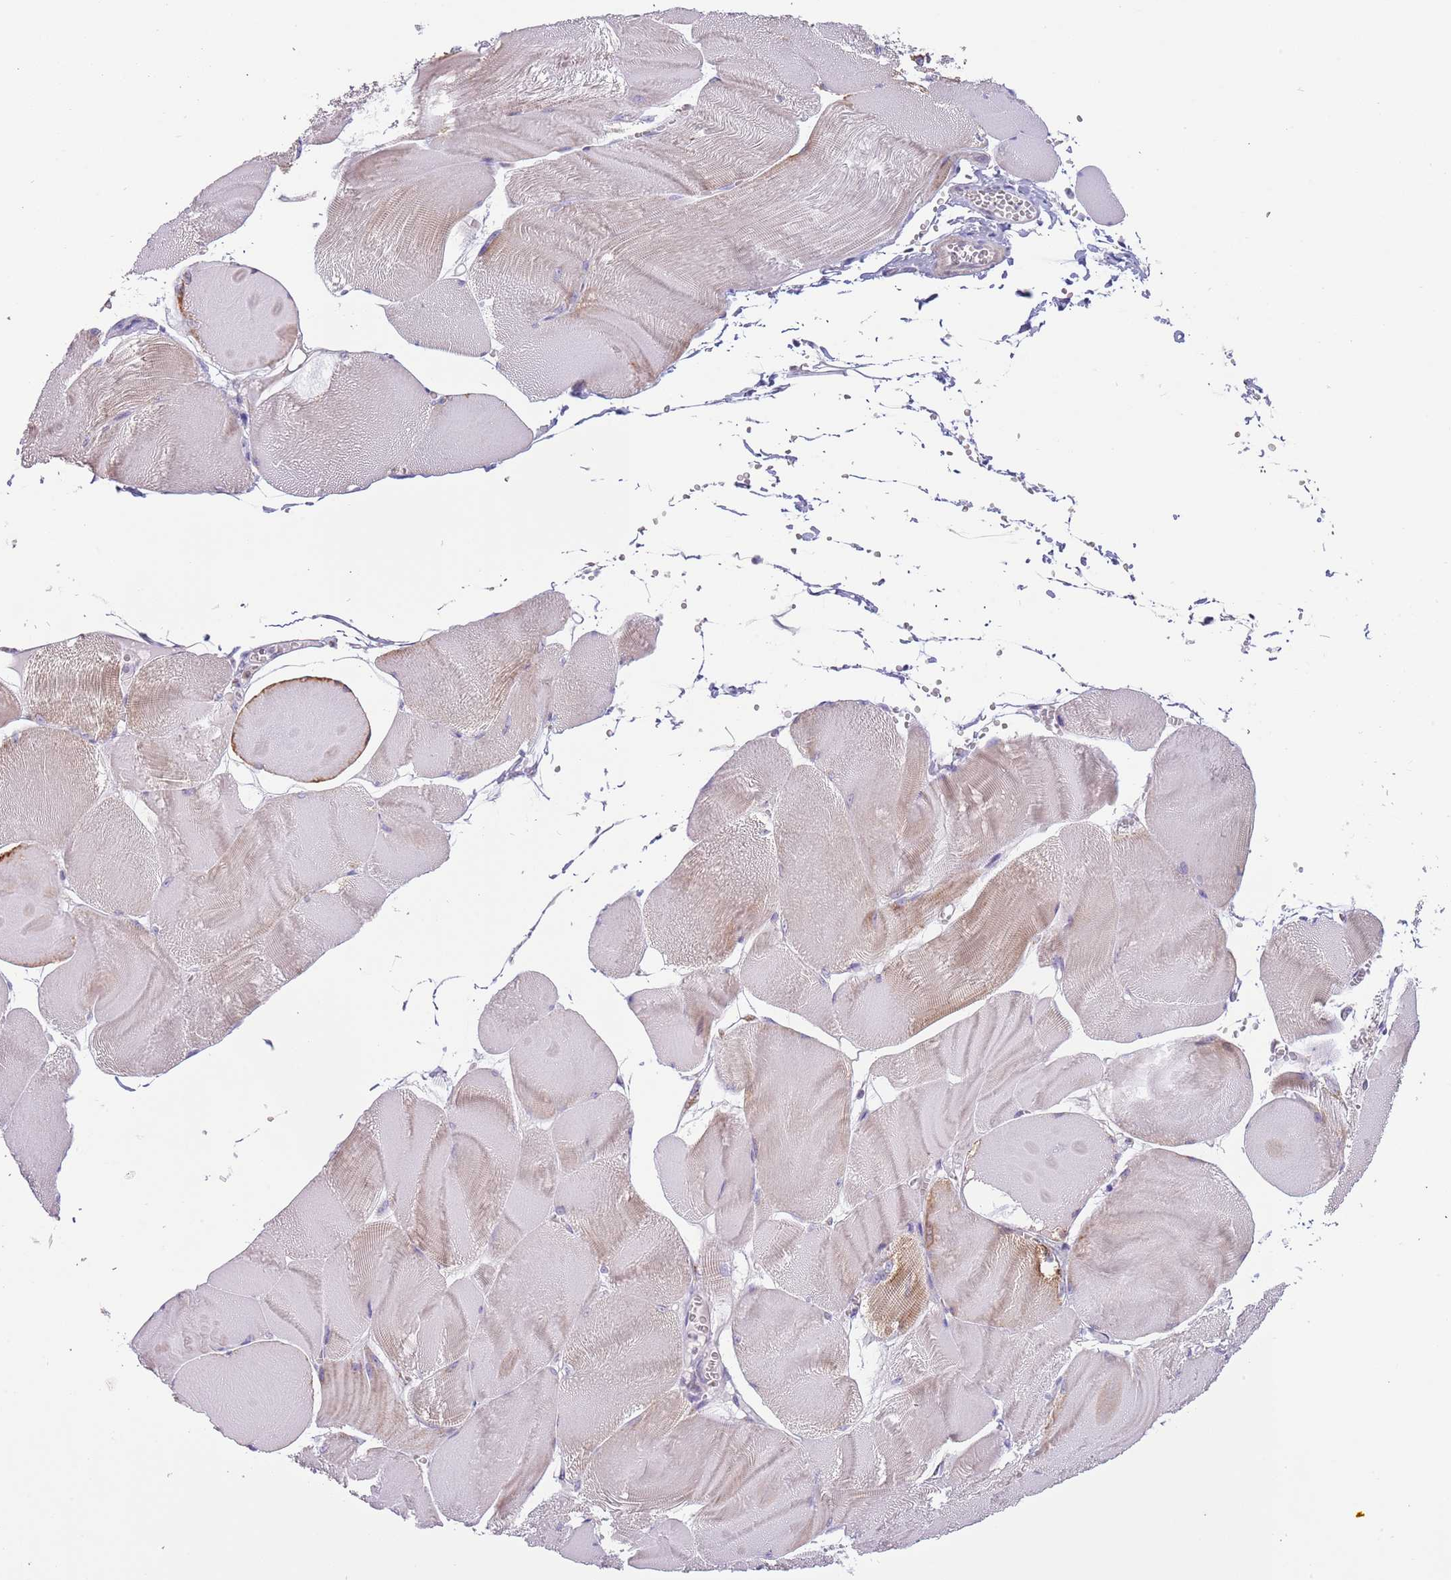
{"staining": {"intensity": "moderate", "quantity": "<25%", "location": "cytoplasmic/membranous"}, "tissue": "skeletal muscle", "cell_type": "Myocytes", "image_type": "normal", "snomed": [{"axis": "morphology", "description": "Normal tissue, NOS"}, {"axis": "morphology", "description": "Basal cell carcinoma"}, {"axis": "topography", "description": "Skeletal muscle"}], "caption": "The photomicrograph reveals immunohistochemical staining of benign skeletal muscle. There is moderate cytoplasmic/membranous staining is present in approximately <25% of myocytes.", "gene": "LHX6", "patient": {"sex": "female", "age": 64}}